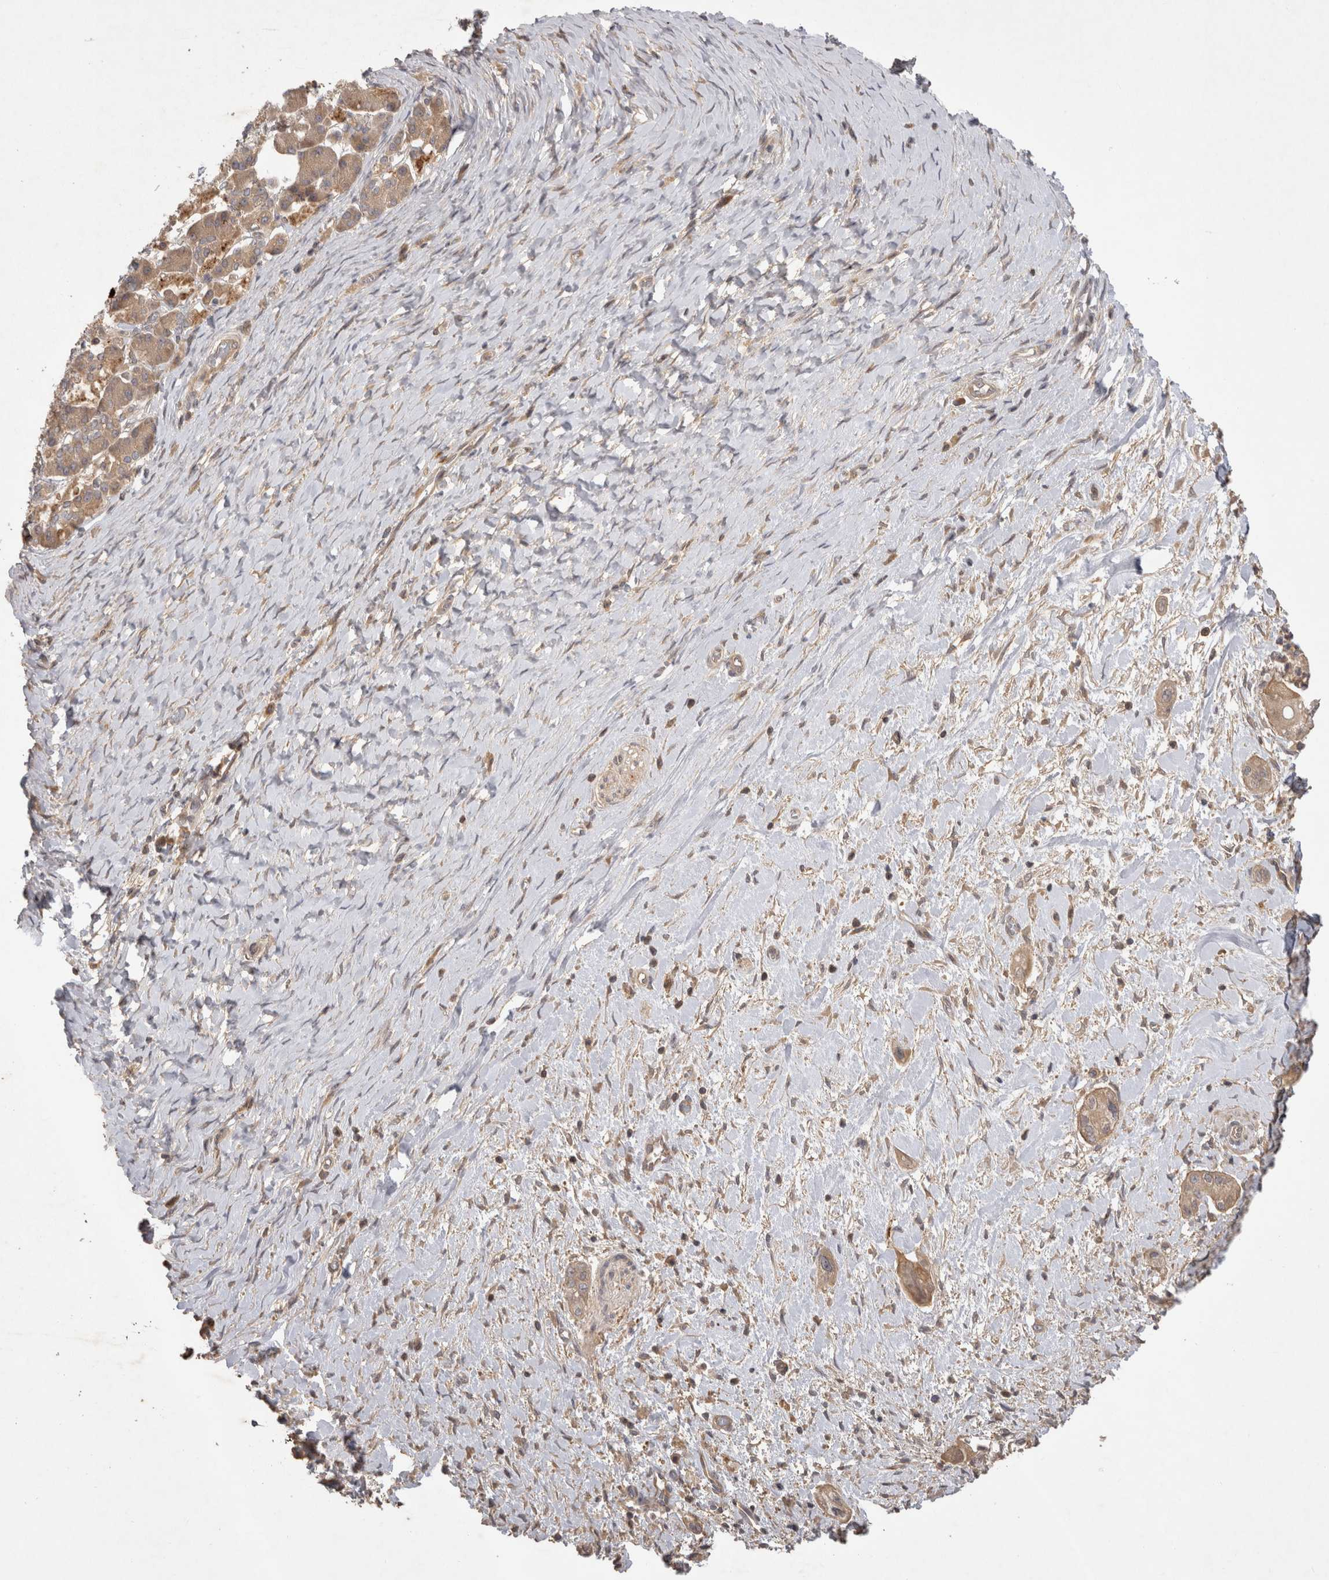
{"staining": {"intensity": "weak", "quantity": ">75%", "location": "cytoplasmic/membranous"}, "tissue": "pancreatic cancer", "cell_type": "Tumor cells", "image_type": "cancer", "snomed": [{"axis": "morphology", "description": "Adenocarcinoma, NOS"}, {"axis": "topography", "description": "Pancreas"}], "caption": "The image reveals a brown stain indicating the presence of a protein in the cytoplasmic/membranous of tumor cells in pancreatic cancer. The protein is shown in brown color, while the nuclei are stained blue.", "gene": "PPP1R42", "patient": {"sex": "male", "age": 58}}